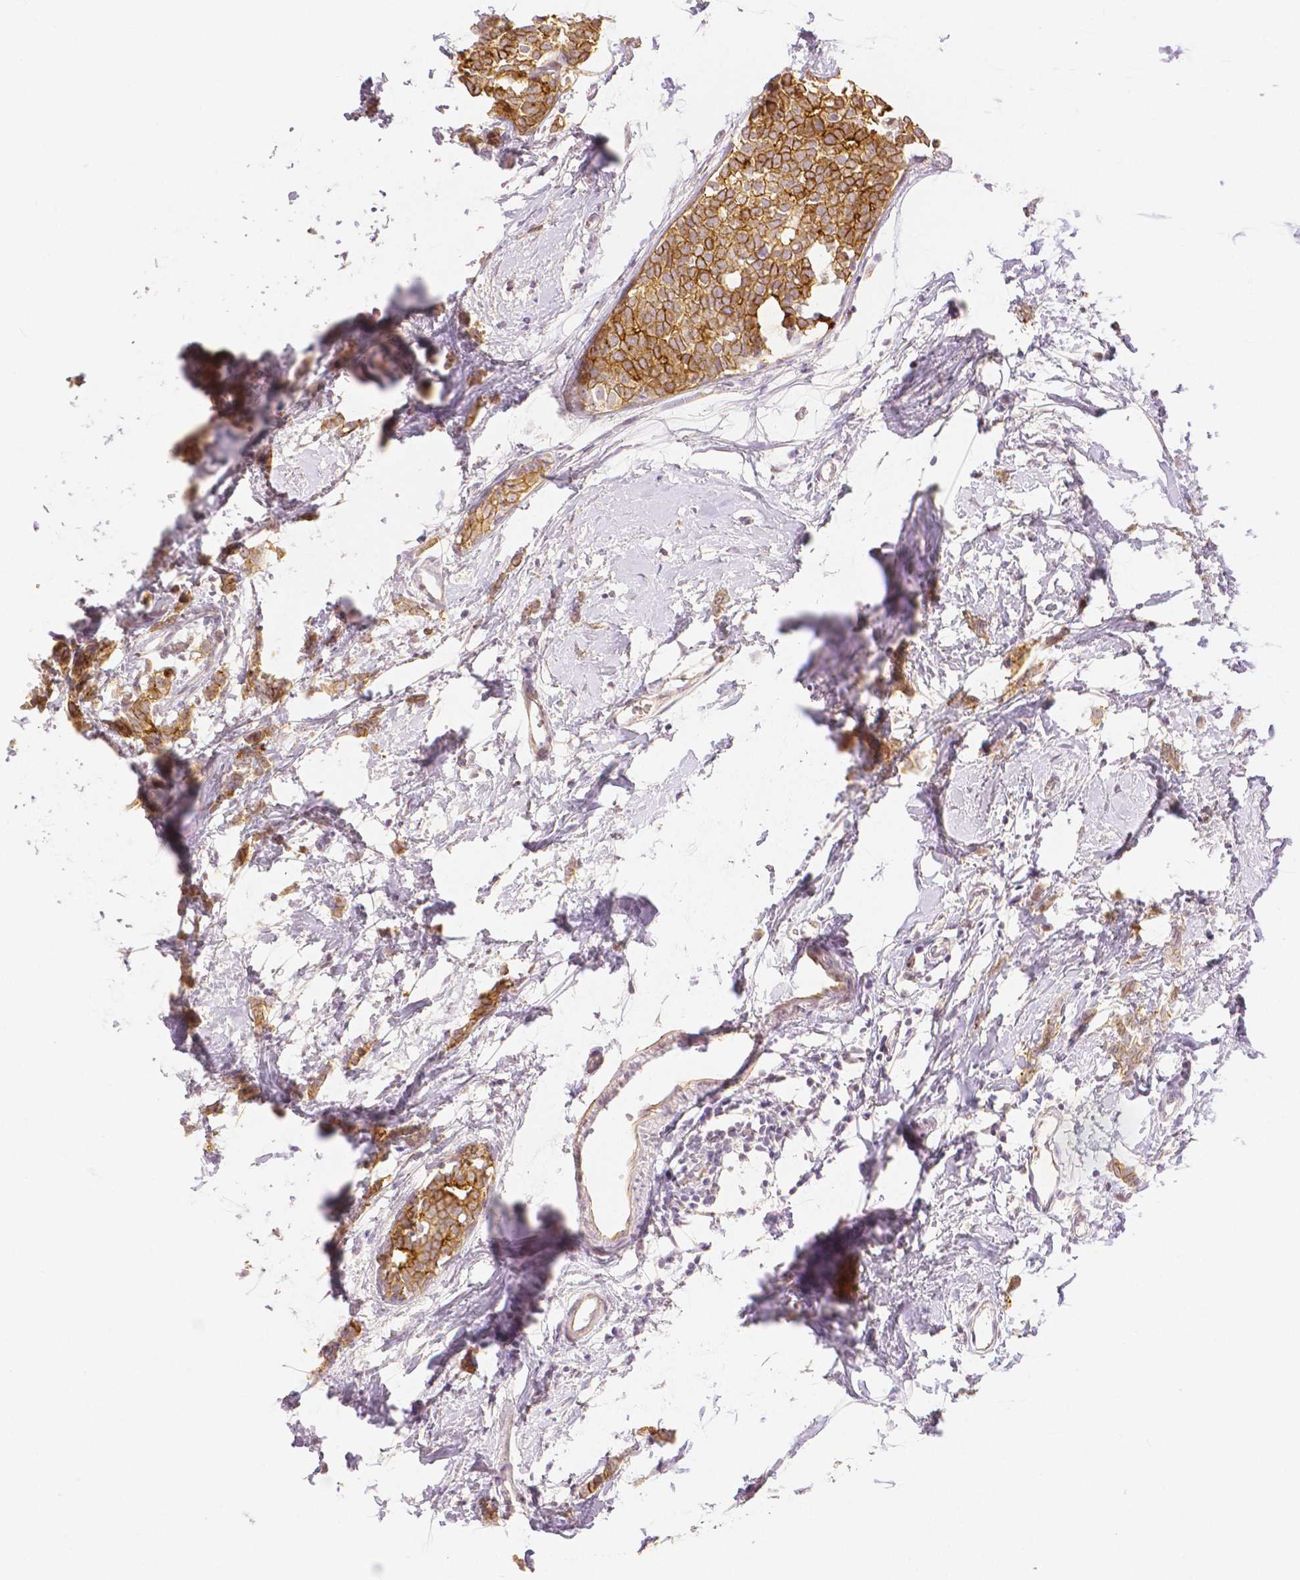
{"staining": {"intensity": "moderate", "quantity": ">75%", "location": "cytoplasmic/membranous"}, "tissue": "breast cancer", "cell_type": "Tumor cells", "image_type": "cancer", "snomed": [{"axis": "morphology", "description": "Duct carcinoma"}, {"axis": "topography", "description": "Breast"}], "caption": "Immunohistochemistry (IHC) histopathology image of human breast cancer (intraductal carcinoma) stained for a protein (brown), which reveals medium levels of moderate cytoplasmic/membranous expression in about >75% of tumor cells.", "gene": "OCLN", "patient": {"sex": "female", "age": 40}}